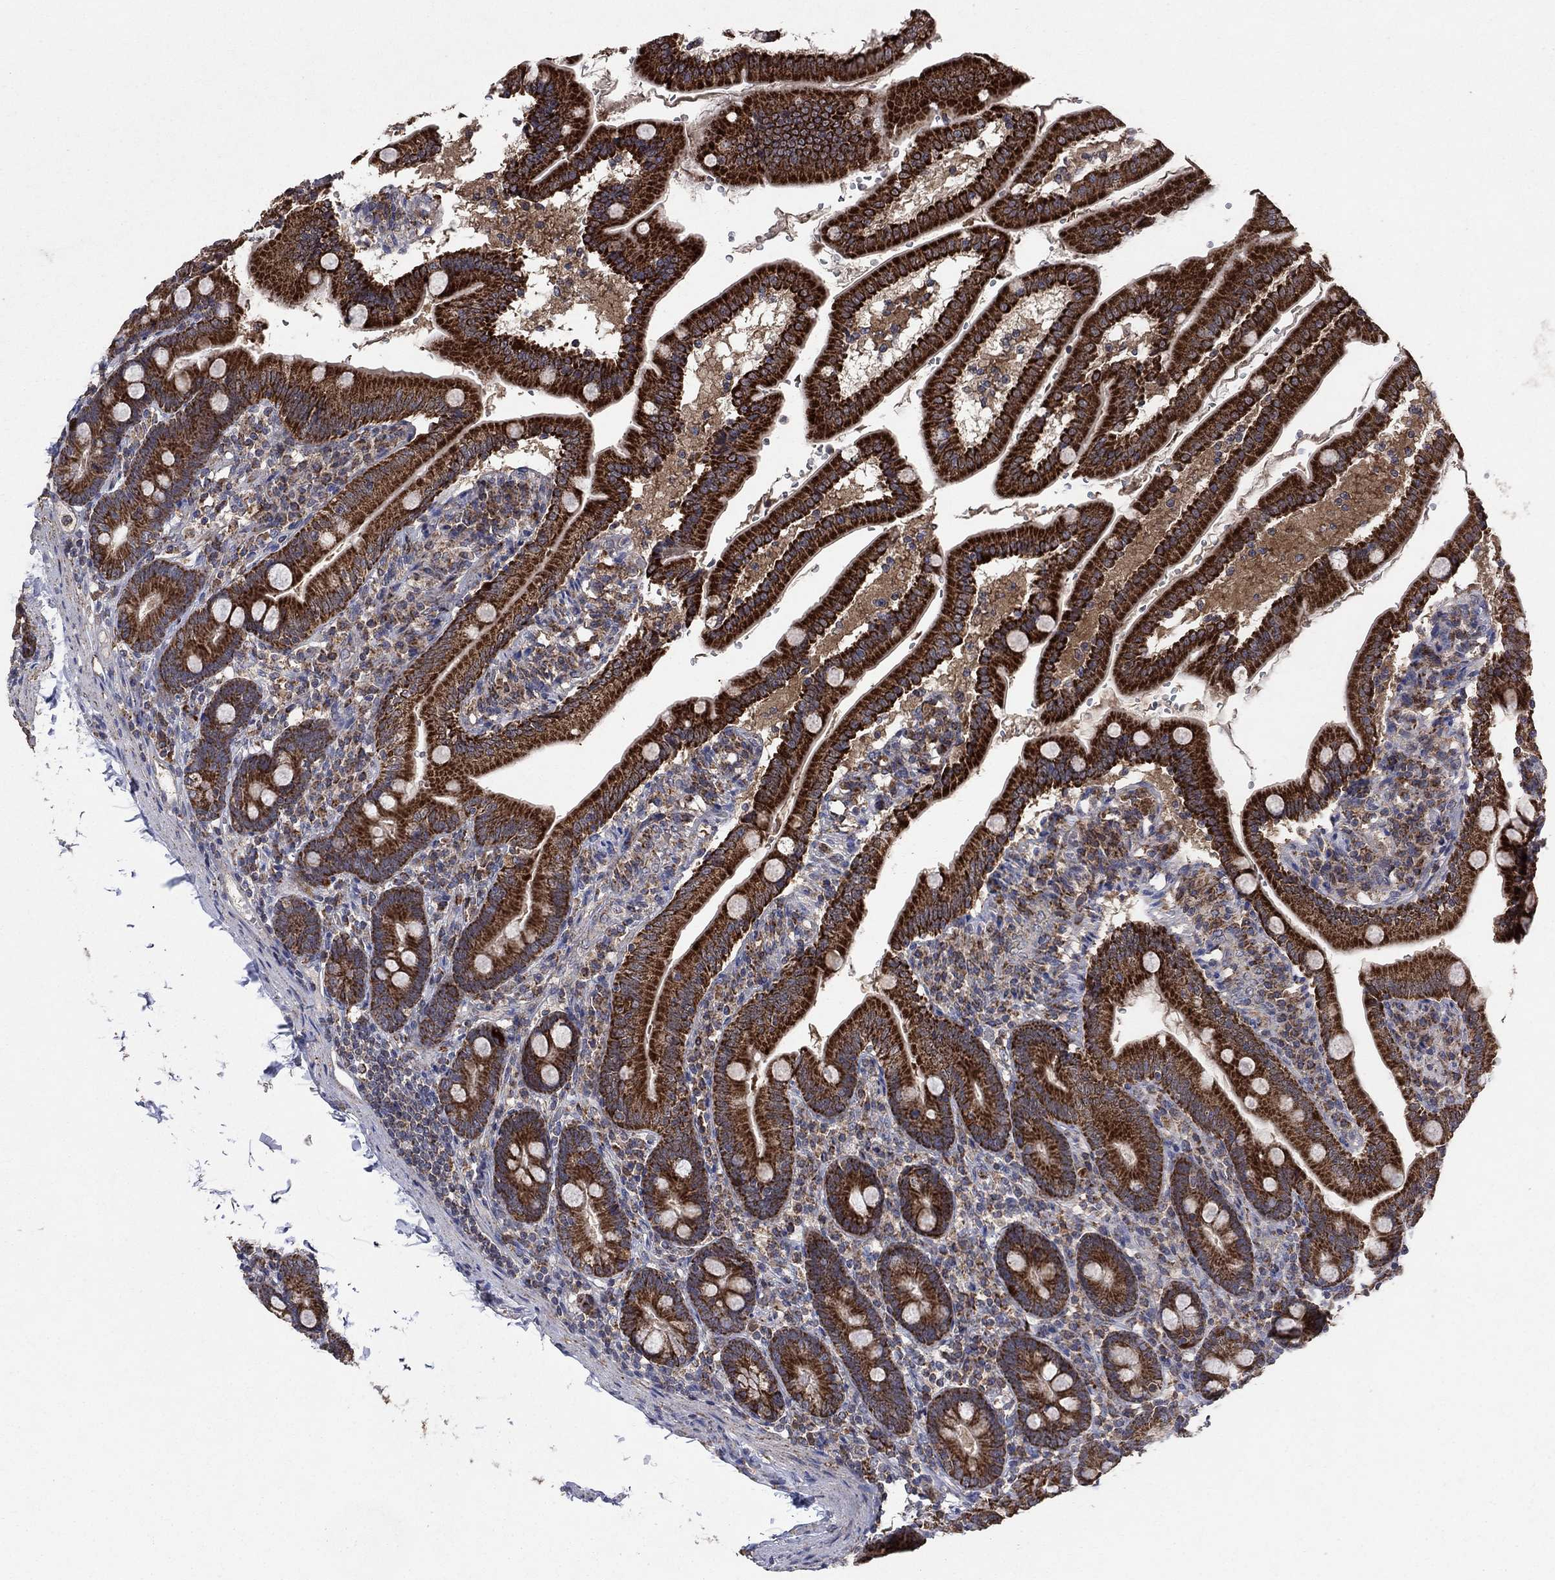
{"staining": {"intensity": "strong", "quantity": ">75%", "location": "cytoplasmic/membranous"}, "tissue": "duodenum", "cell_type": "Glandular cells", "image_type": "normal", "snomed": [{"axis": "morphology", "description": "Normal tissue, NOS"}, {"axis": "topography", "description": "Duodenum"}], "caption": "This photomicrograph demonstrates normal duodenum stained with IHC to label a protein in brown. The cytoplasmic/membranous of glandular cells show strong positivity for the protein. Nuclei are counter-stained blue.", "gene": "DPH1", "patient": {"sex": "female", "age": 67}}